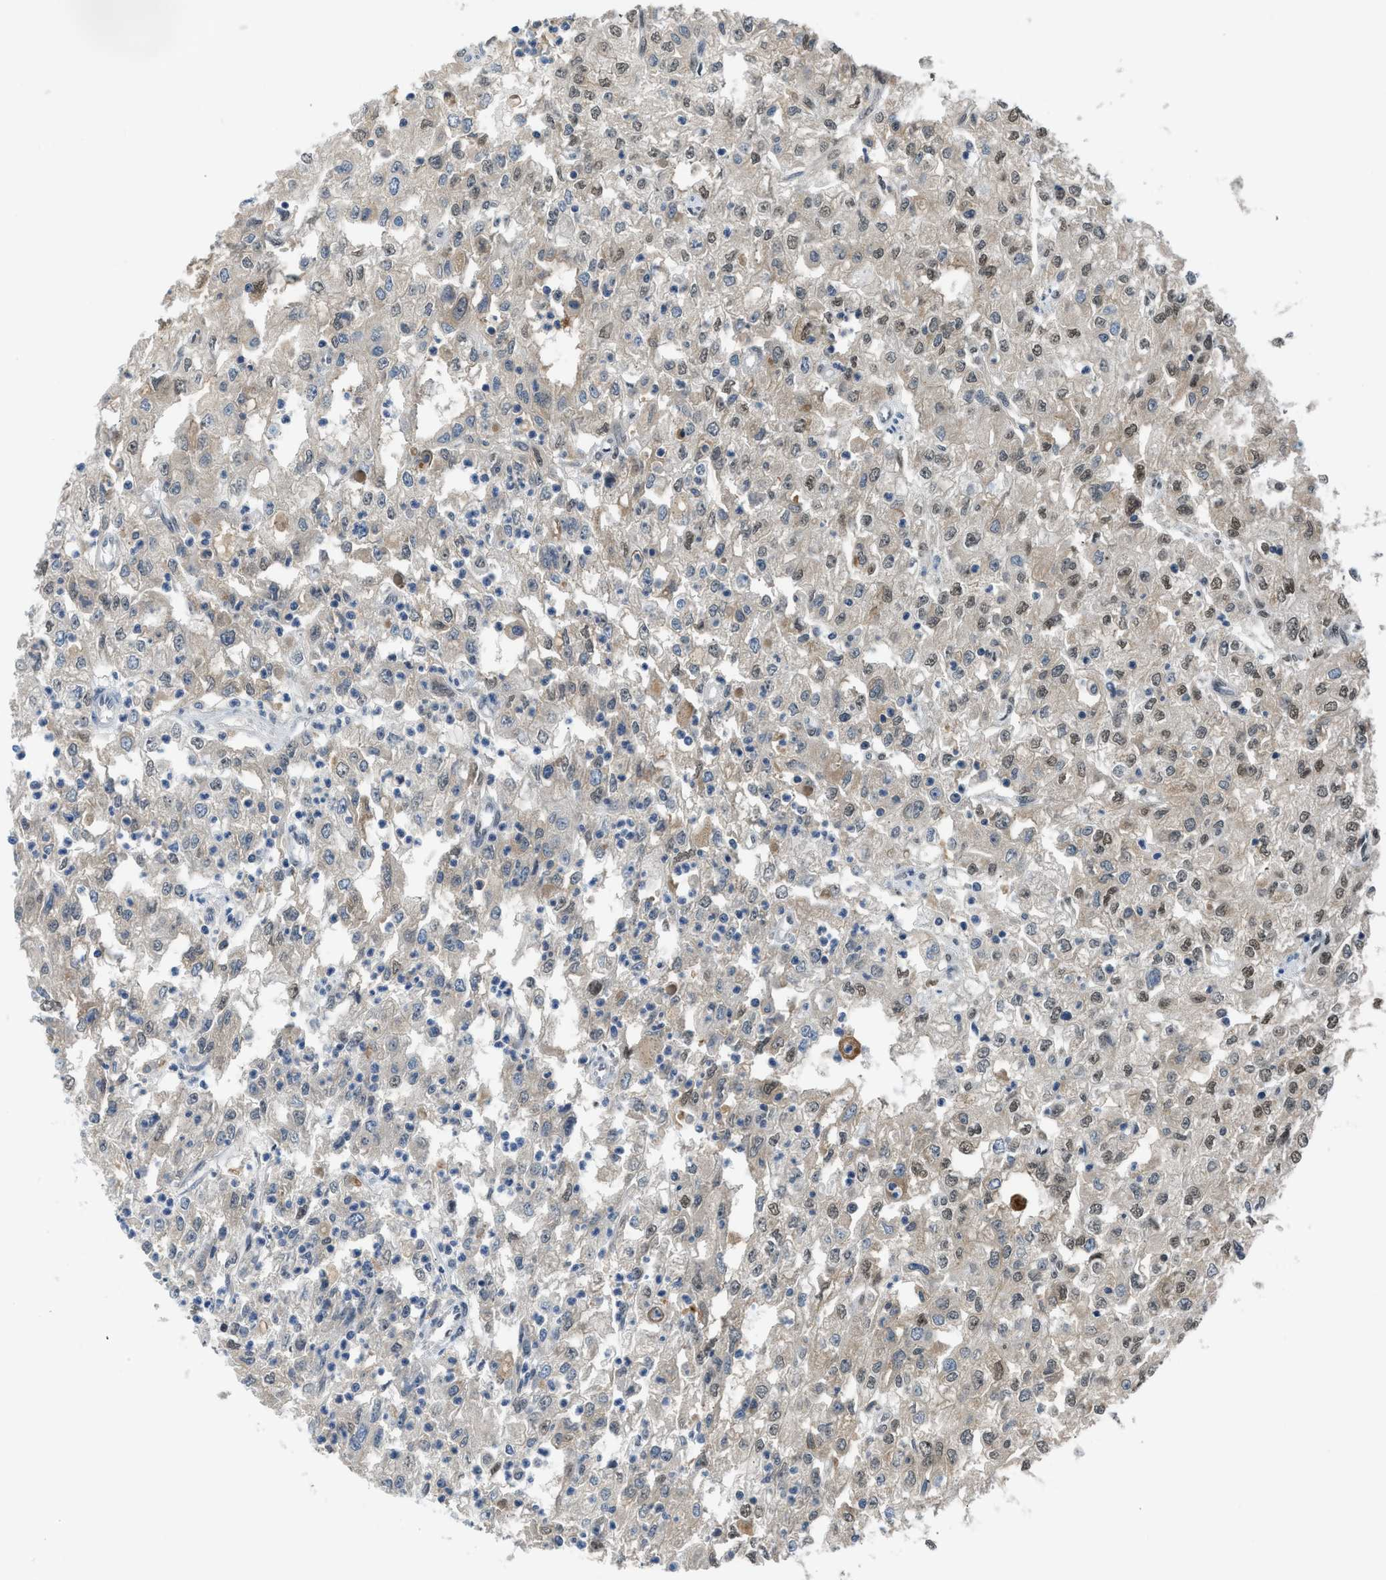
{"staining": {"intensity": "weak", "quantity": "<25%", "location": "nuclear"}, "tissue": "renal cancer", "cell_type": "Tumor cells", "image_type": "cancer", "snomed": [{"axis": "morphology", "description": "Adenocarcinoma, NOS"}, {"axis": "topography", "description": "Kidney"}], "caption": "Immunohistochemistry (IHC) of human adenocarcinoma (renal) shows no expression in tumor cells.", "gene": "ALX1", "patient": {"sex": "female", "age": 54}}